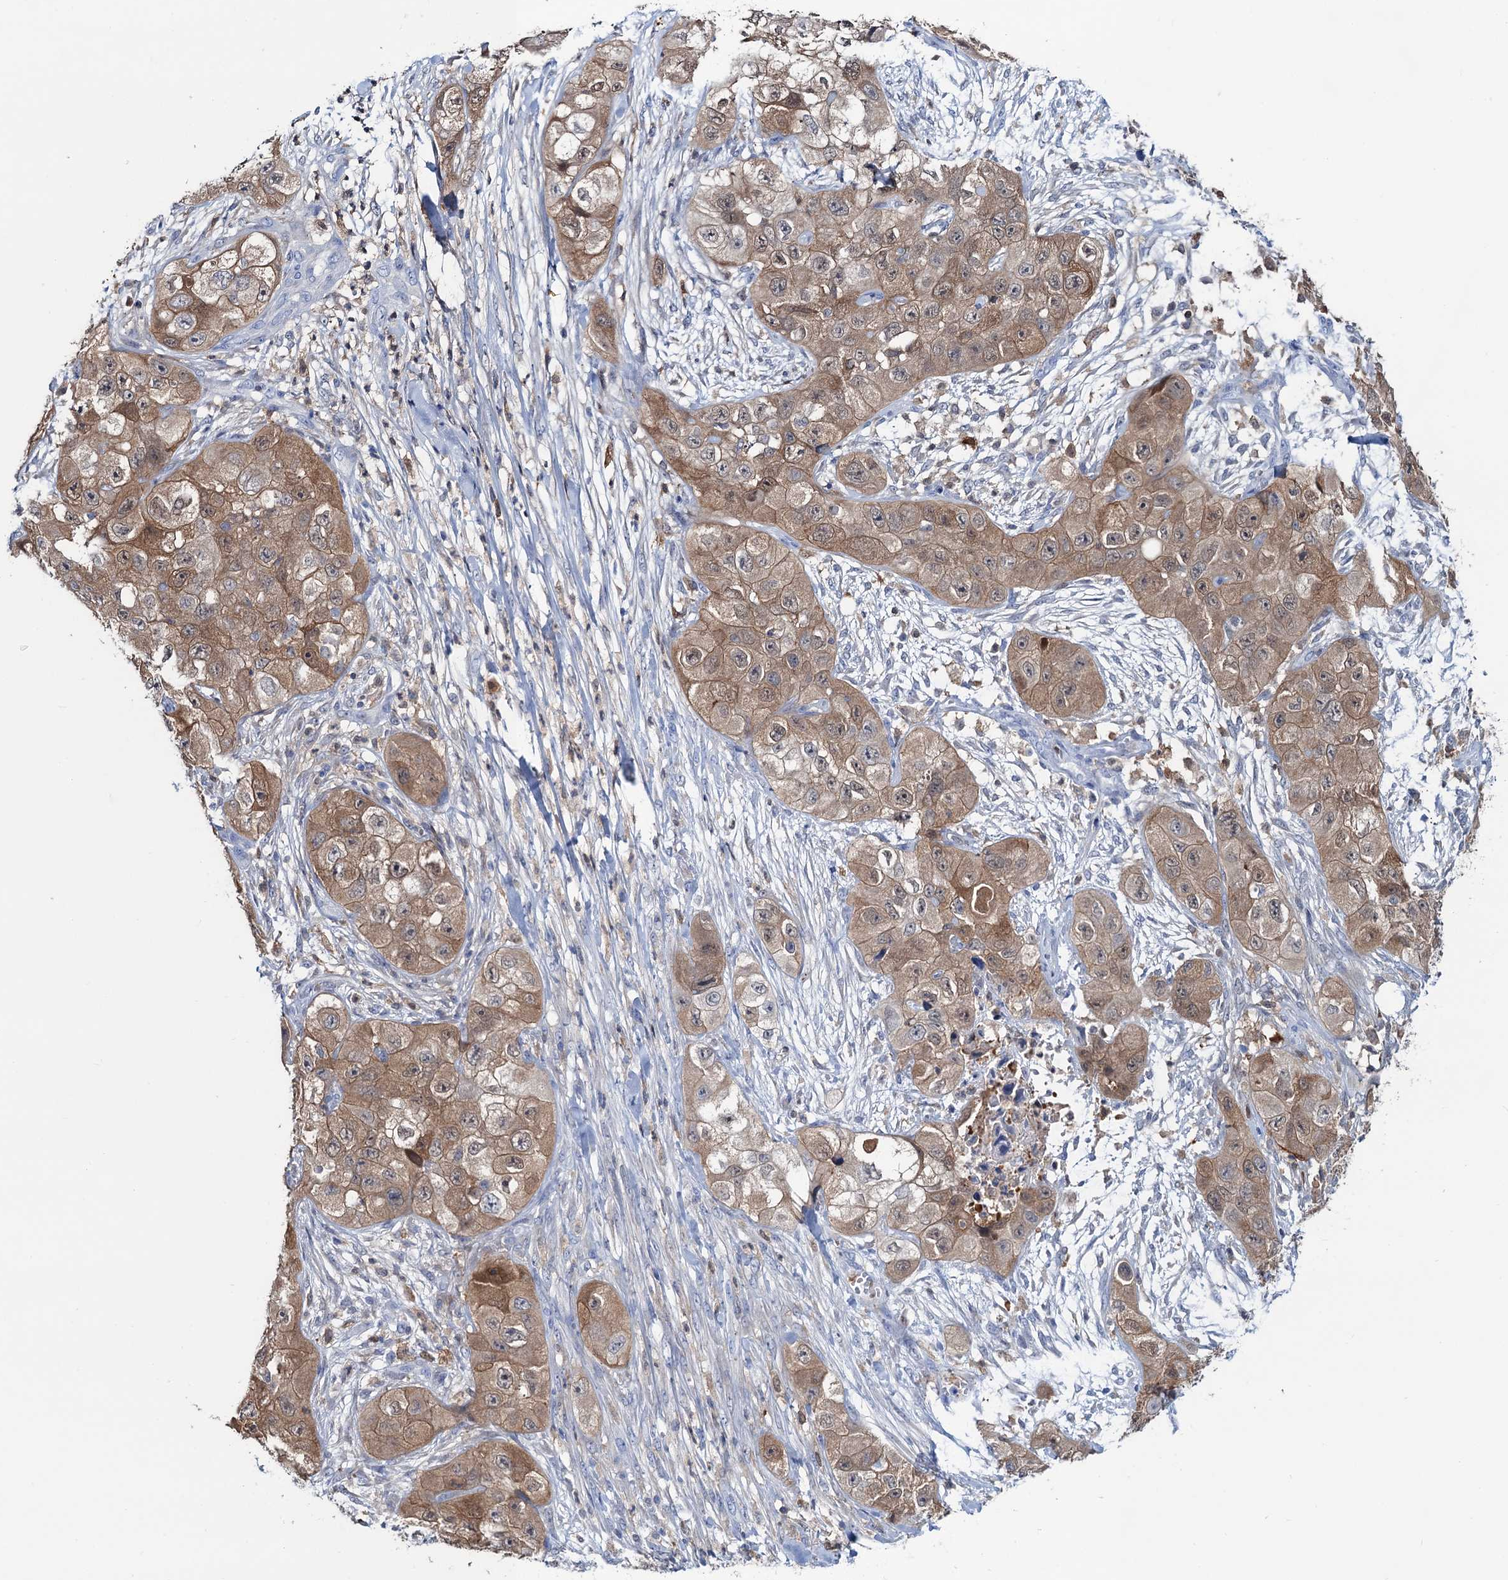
{"staining": {"intensity": "moderate", "quantity": ">75%", "location": "cytoplasmic/membranous"}, "tissue": "skin cancer", "cell_type": "Tumor cells", "image_type": "cancer", "snomed": [{"axis": "morphology", "description": "Squamous cell carcinoma, NOS"}, {"axis": "topography", "description": "Skin"}, {"axis": "topography", "description": "Subcutis"}], "caption": "A brown stain shows moderate cytoplasmic/membranous positivity of a protein in skin cancer (squamous cell carcinoma) tumor cells. (DAB IHC with brightfield microscopy, high magnification).", "gene": "FAH", "patient": {"sex": "male", "age": 73}}